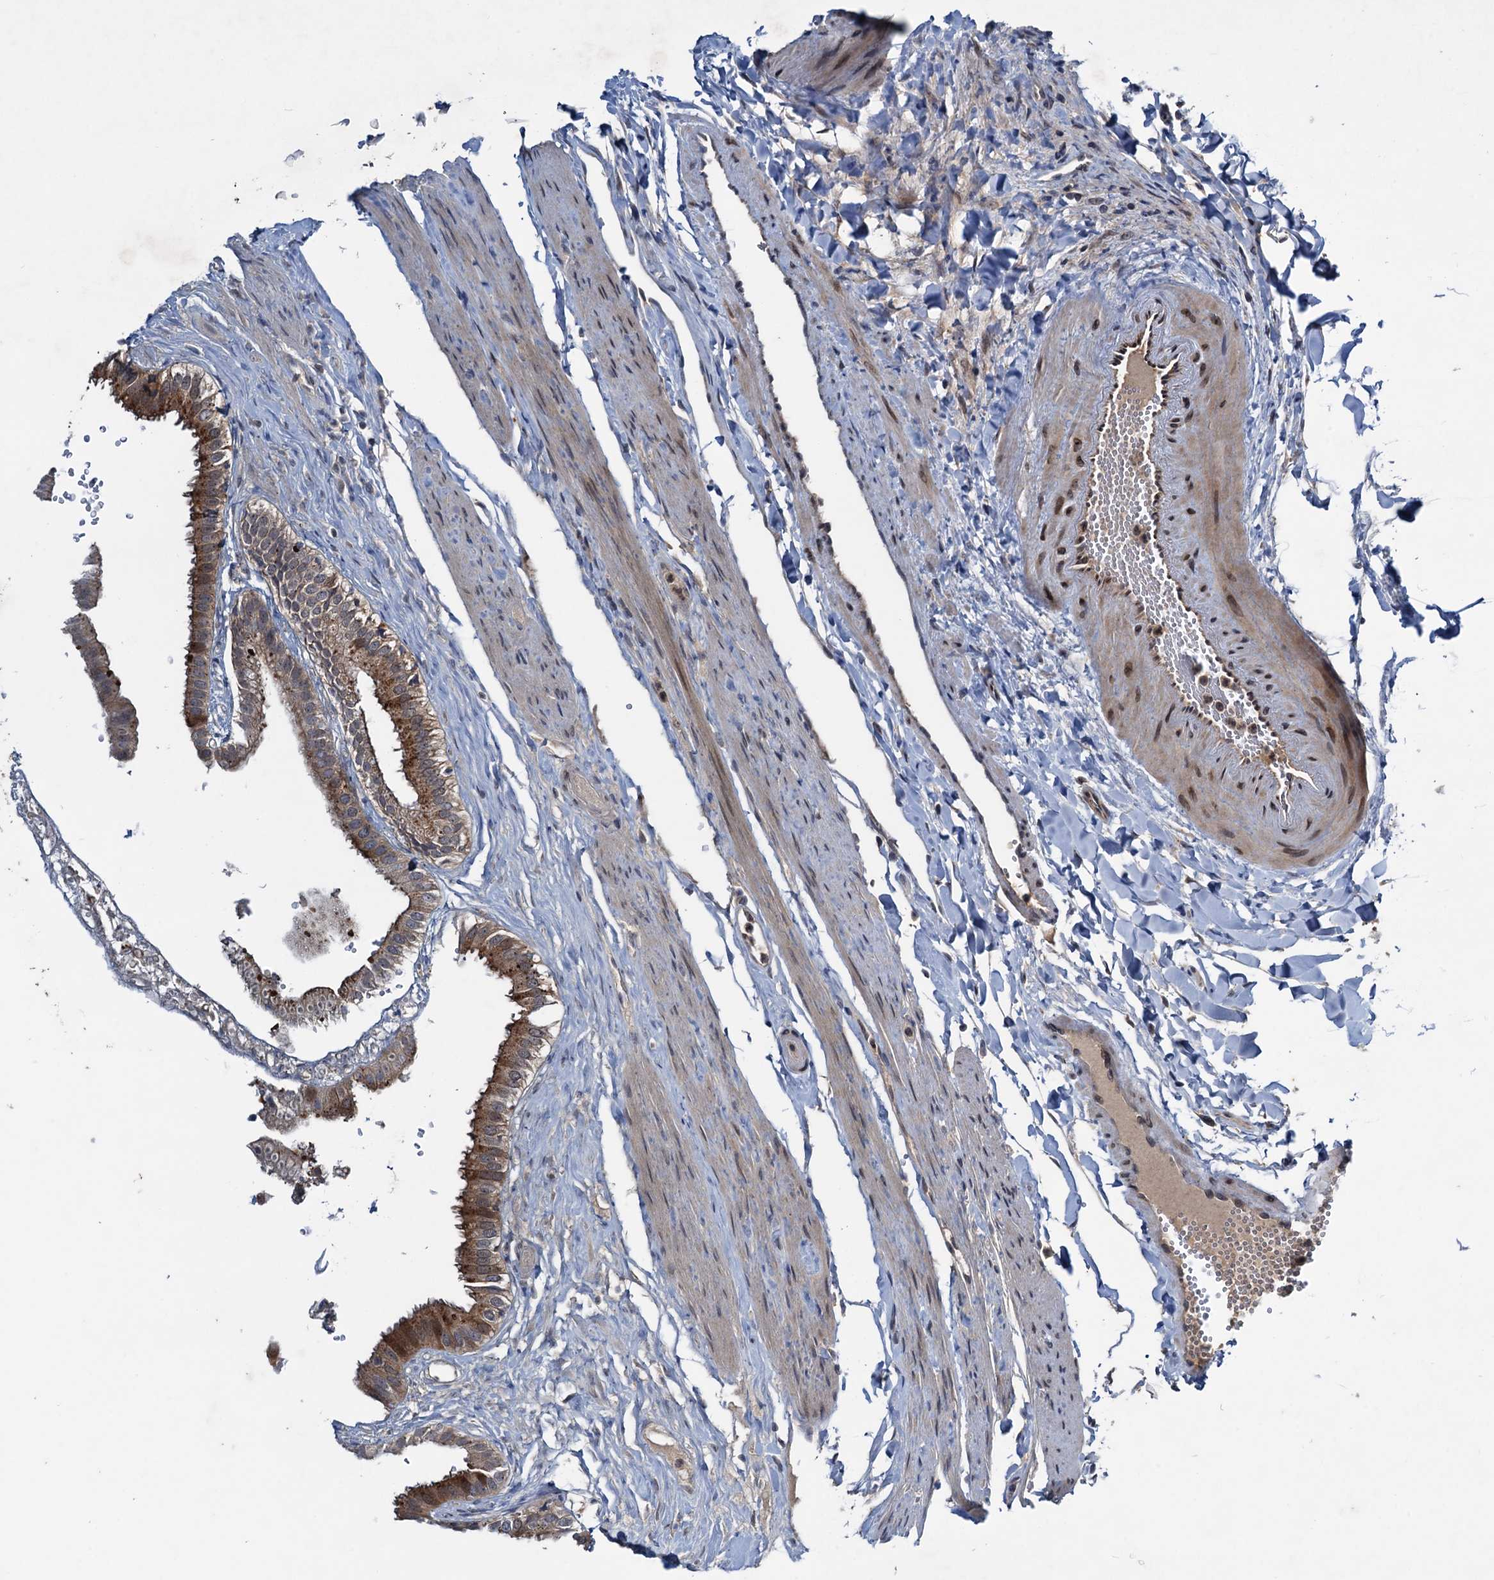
{"staining": {"intensity": "strong", "quantity": ">75%", "location": "cytoplasmic/membranous,nuclear"}, "tissue": "gallbladder", "cell_type": "Glandular cells", "image_type": "normal", "snomed": [{"axis": "morphology", "description": "Normal tissue, NOS"}, {"axis": "topography", "description": "Gallbladder"}], "caption": "Gallbladder stained with a brown dye displays strong cytoplasmic/membranous,nuclear positive expression in approximately >75% of glandular cells.", "gene": "RNF165", "patient": {"sex": "female", "age": 61}}